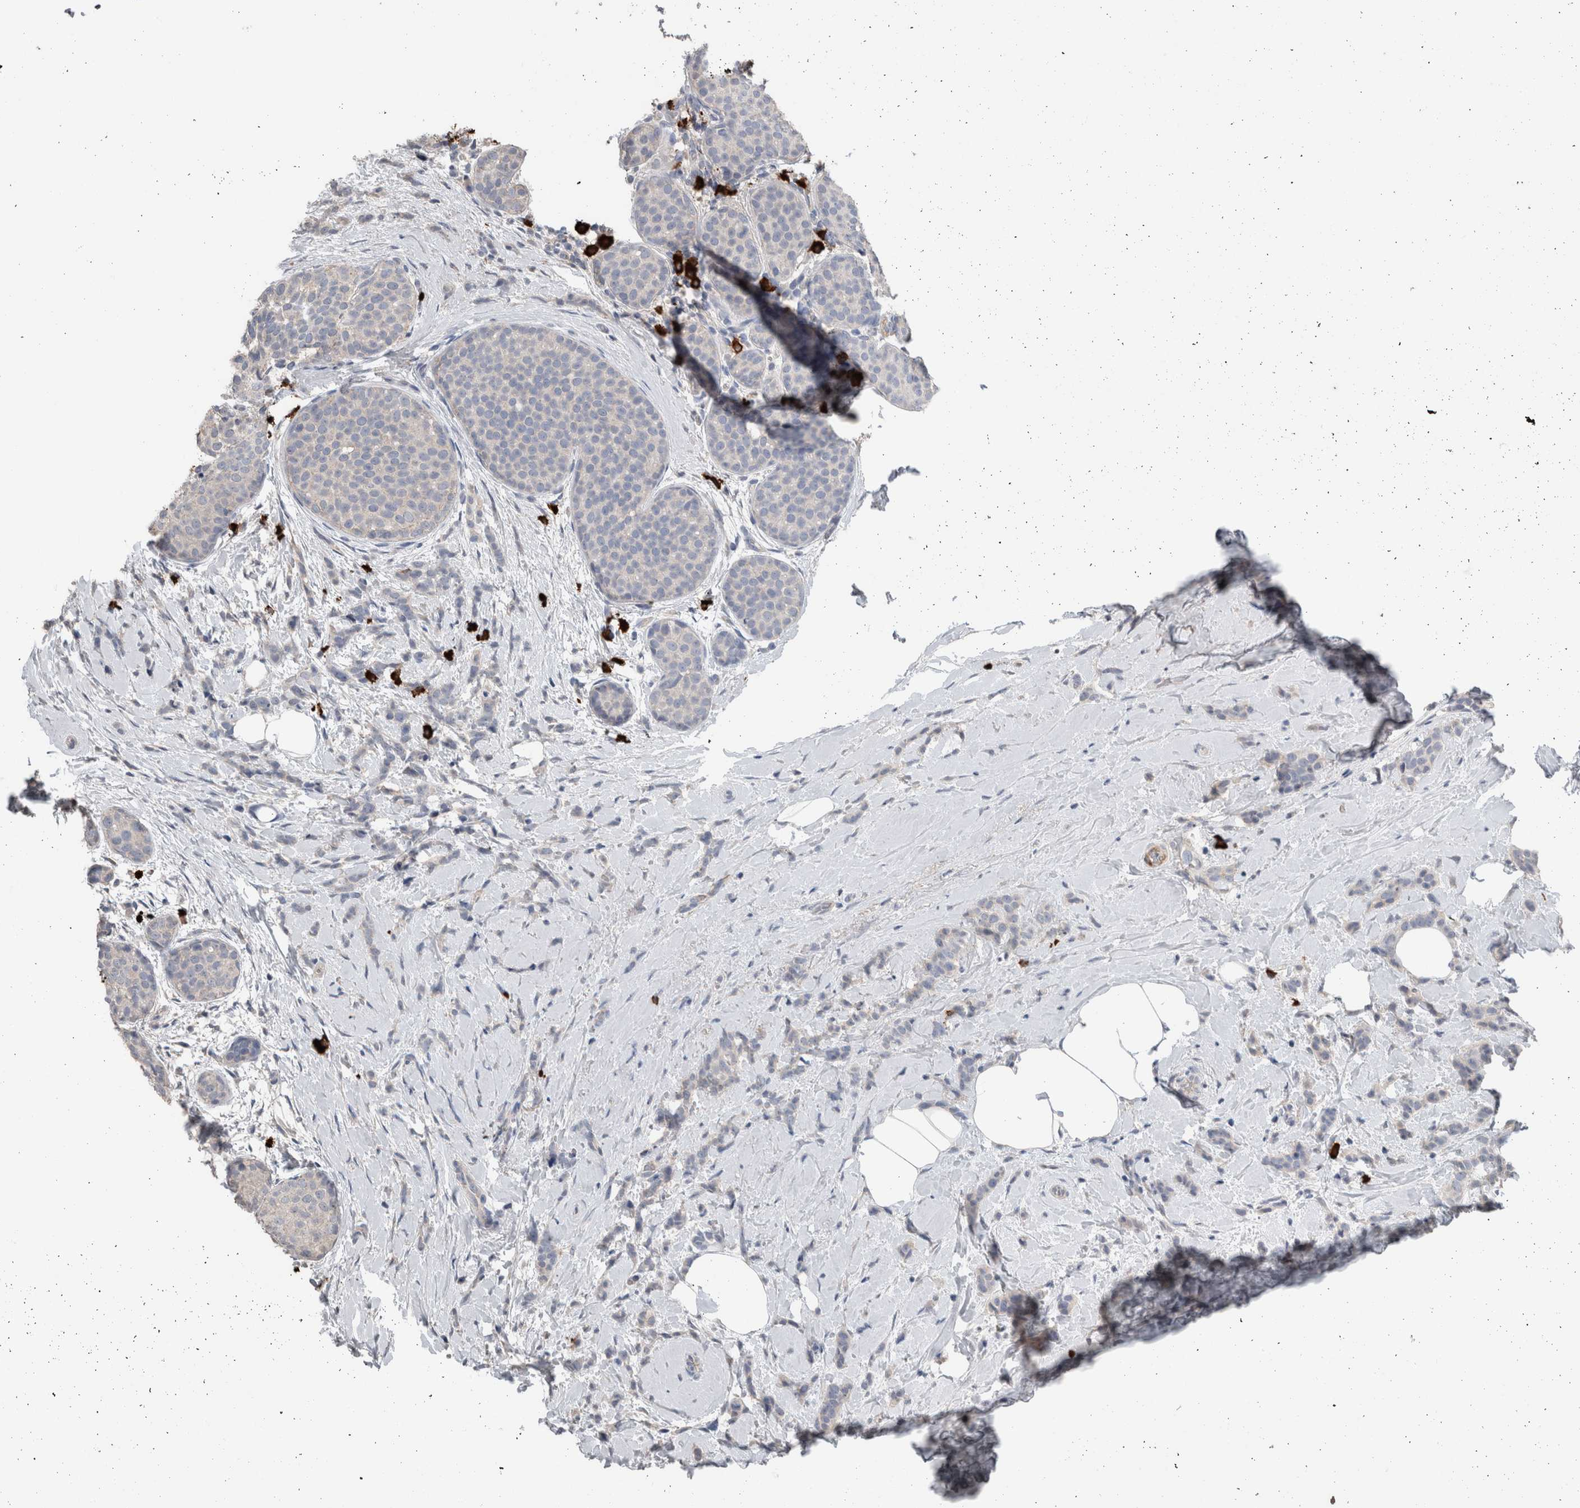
{"staining": {"intensity": "negative", "quantity": "none", "location": "none"}, "tissue": "breast cancer", "cell_type": "Tumor cells", "image_type": "cancer", "snomed": [{"axis": "morphology", "description": "Lobular carcinoma, in situ"}, {"axis": "morphology", "description": "Lobular carcinoma"}, {"axis": "topography", "description": "Breast"}], "caption": "Immunohistochemistry (IHC) of breast cancer exhibits no staining in tumor cells.", "gene": "CRNN", "patient": {"sex": "female", "age": 41}}